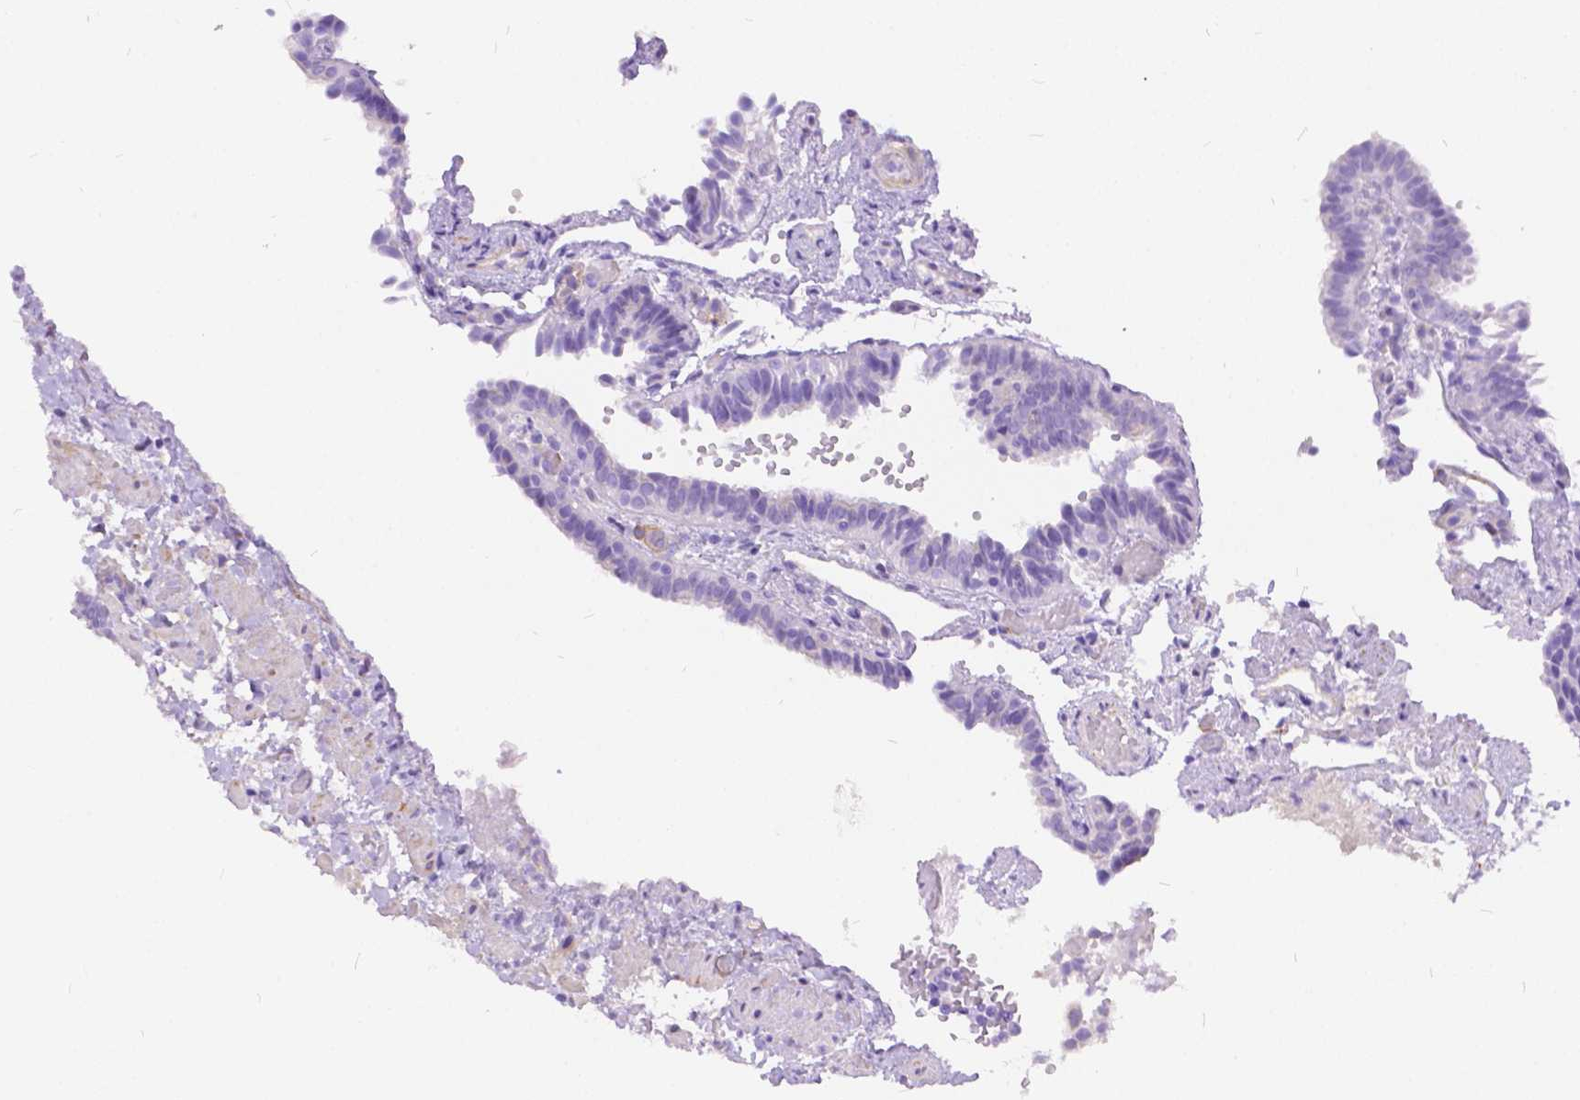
{"staining": {"intensity": "weak", "quantity": "25%-75%", "location": "cytoplasmic/membranous"}, "tissue": "fallopian tube", "cell_type": "Glandular cells", "image_type": "normal", "snomed": [{"axis": "morphology", "description": "Normal tissue, NOS"}, {"axis": "topography", "description": "Fallopian tube"}], "caption": "High-magnification brightfield microscopy of unremarkable fallopian tube stained with DAB (brown) and counterstained with hematoxylin (blue). glandular cells exhibit weak cytoplasmic/membranous staining is identified in approximately25%-75% of cells. The staining is performed using DAB (3,3'-diaminobenzidine) brown chromogen to label protein expression. The nuclei are counter-stained blue using hematoxylin.", "gene": "CHRM1", "patient": {"sex": "female", "age": 37}}